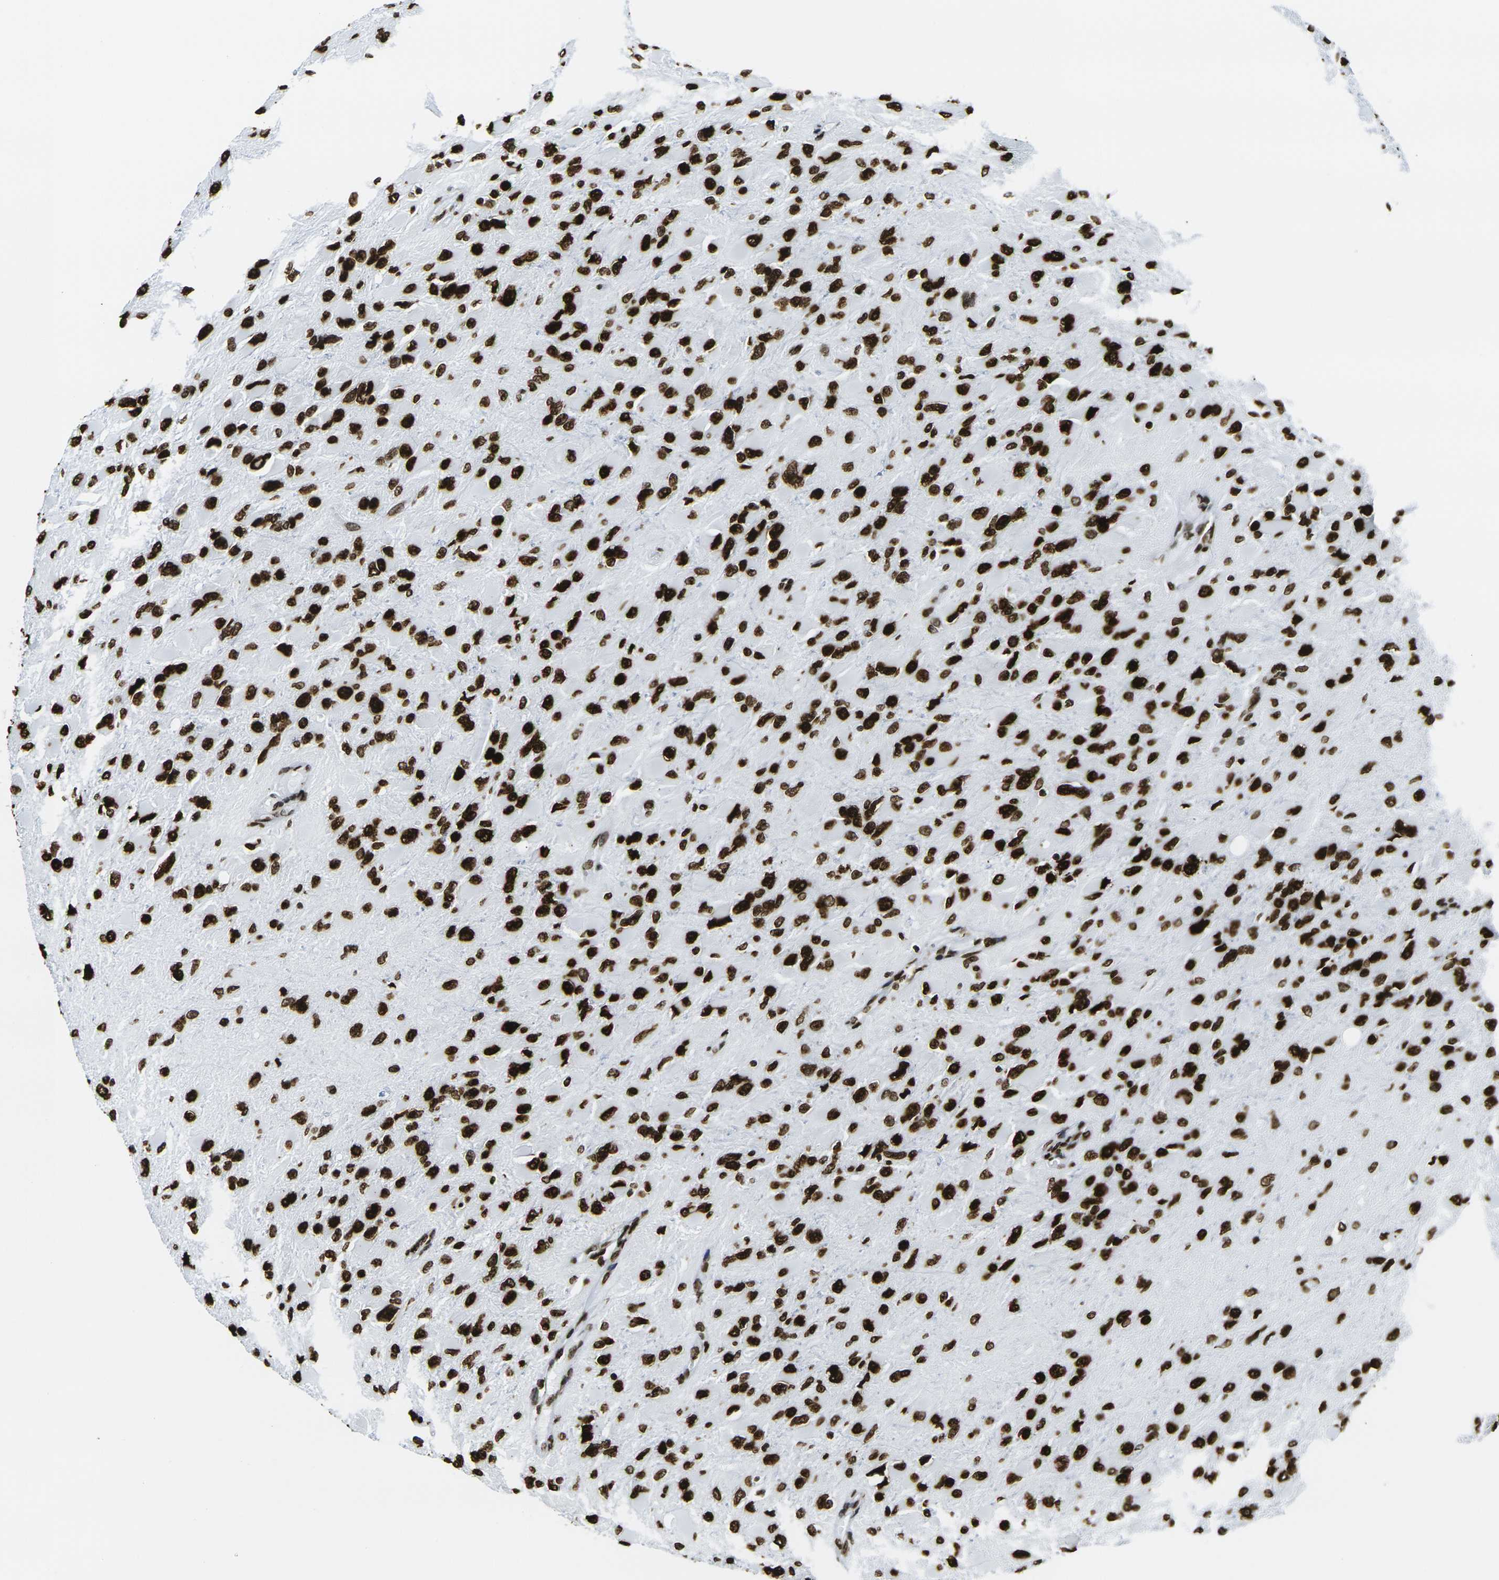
{"staining": {"intensity": "strong", "quantity": ">75%", "location": "nuclear"}, "tissue": "glioma", "cell_type": "Tumor cells", "image_type": "cancer", "snomed": [{"axis": "morphology", "description": "Glioma, malignant, High grade"}, {"axis": "topography", "description": "Cerebral cortex"}], "caption": "Immunohistochemistry (IHC) (DAB (3,3'-diaminobenzidine)) staining of human glioma shows strong nuclear protein expression in about >75% of tumor cells.", "gene": "H2AX", "patient": {"sex": "female", "age": 36}}